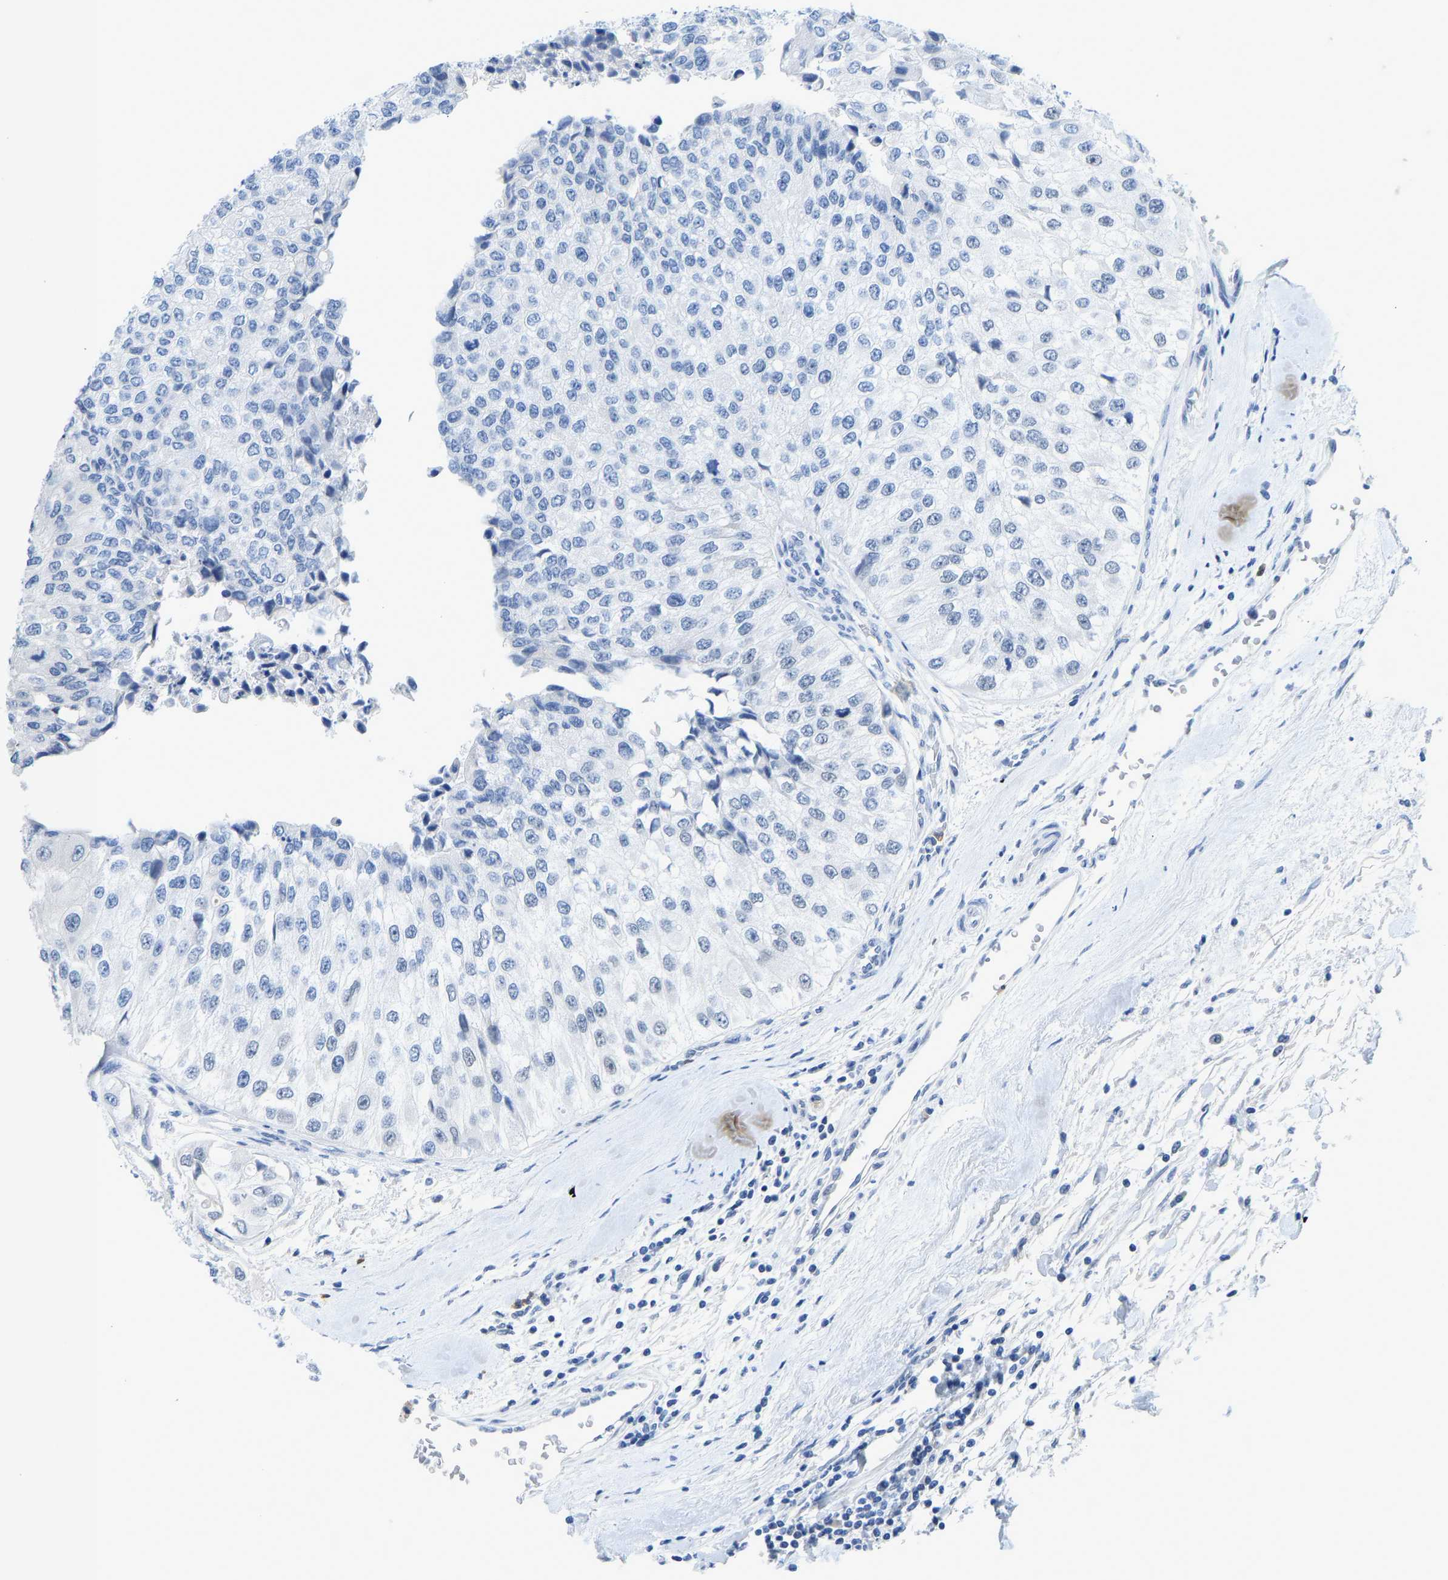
{"staining": {"intensity": "negative", "quantity": "none", "location": "none"}, "tissue": "urothelial cancer", "cell_type": "Tumor cells", "image_type": "cancer", "snomed": [{"axis": "morphology", "description": "Urothelial carcinoma, High grade"}, {"axis": "topography", "description": "Kidney"}, {"axis": "topography", "description": "Urinary bladder"}], "caption": "The micrograph displays no significant positivity in tumor cells of urothelial carcinoma (high-grade). Brightfield microscopy of immunohistochemistry stained with DAB (brown) and hematoxylin (blue), captured at high magnification.", "gene": "TXNDC2", "patient": {"sex": "male", "age": 77}}